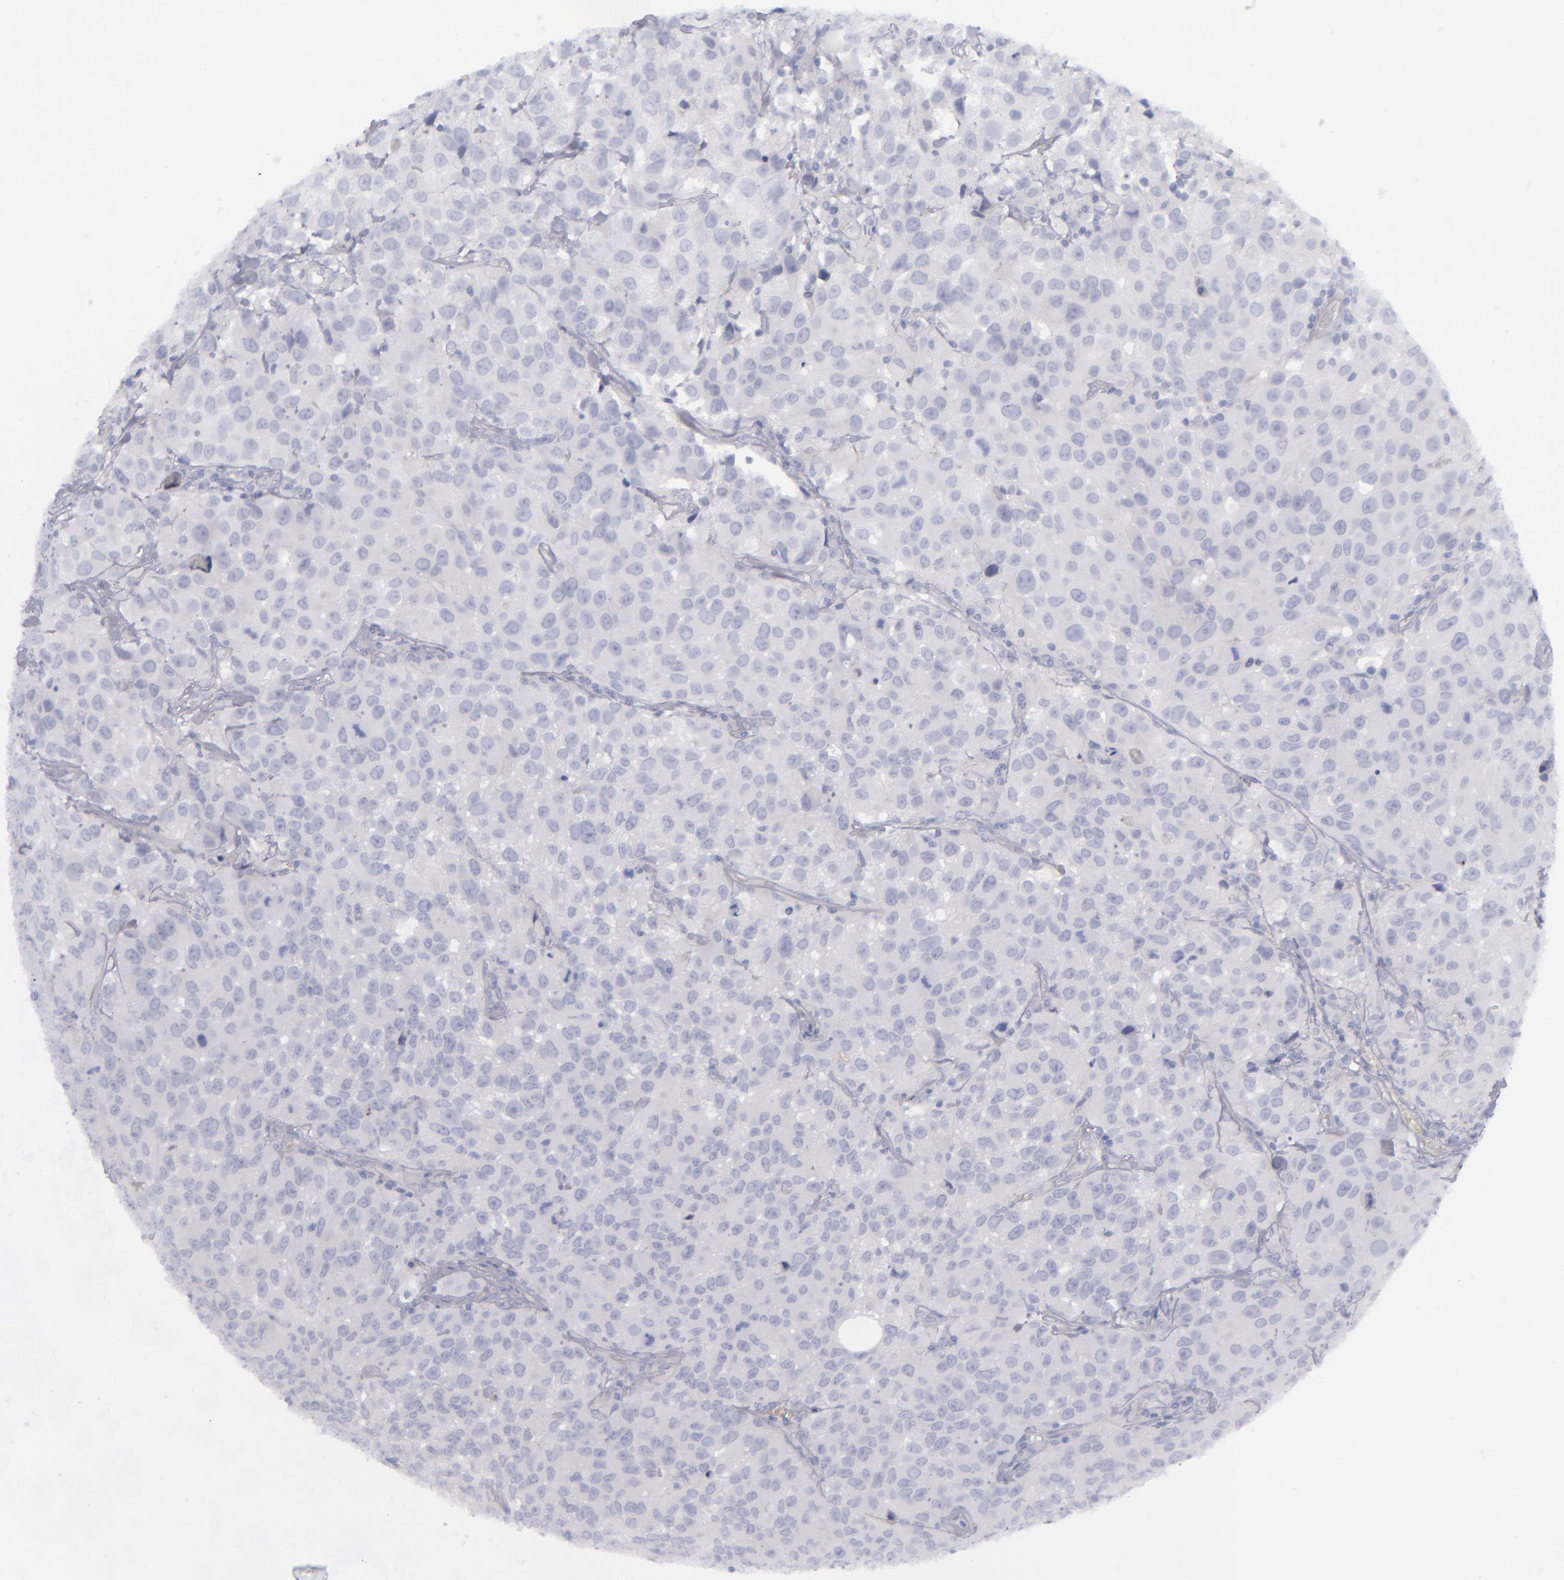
{"staining": {"intensity": "negative", "quantity": "none", "location": "none"}, "tissue": "urothelial cancer", "cell_type": "Tumor cells", "image_type": "cancer", "snomed": [{"axis": "morphology", "description": "Urothelial carcinoma, High grade"}, {"axis": "topography", "description": "Urinary bladder"}], "caption": "An IHC photomicrograph of urothelial carcinoma (high-grade) is shown. There is no staining in tumor cells of urothelial carcinoma (high-grade).", "gene": "CD22", "patient": {"sex": "female", "age": 75}}